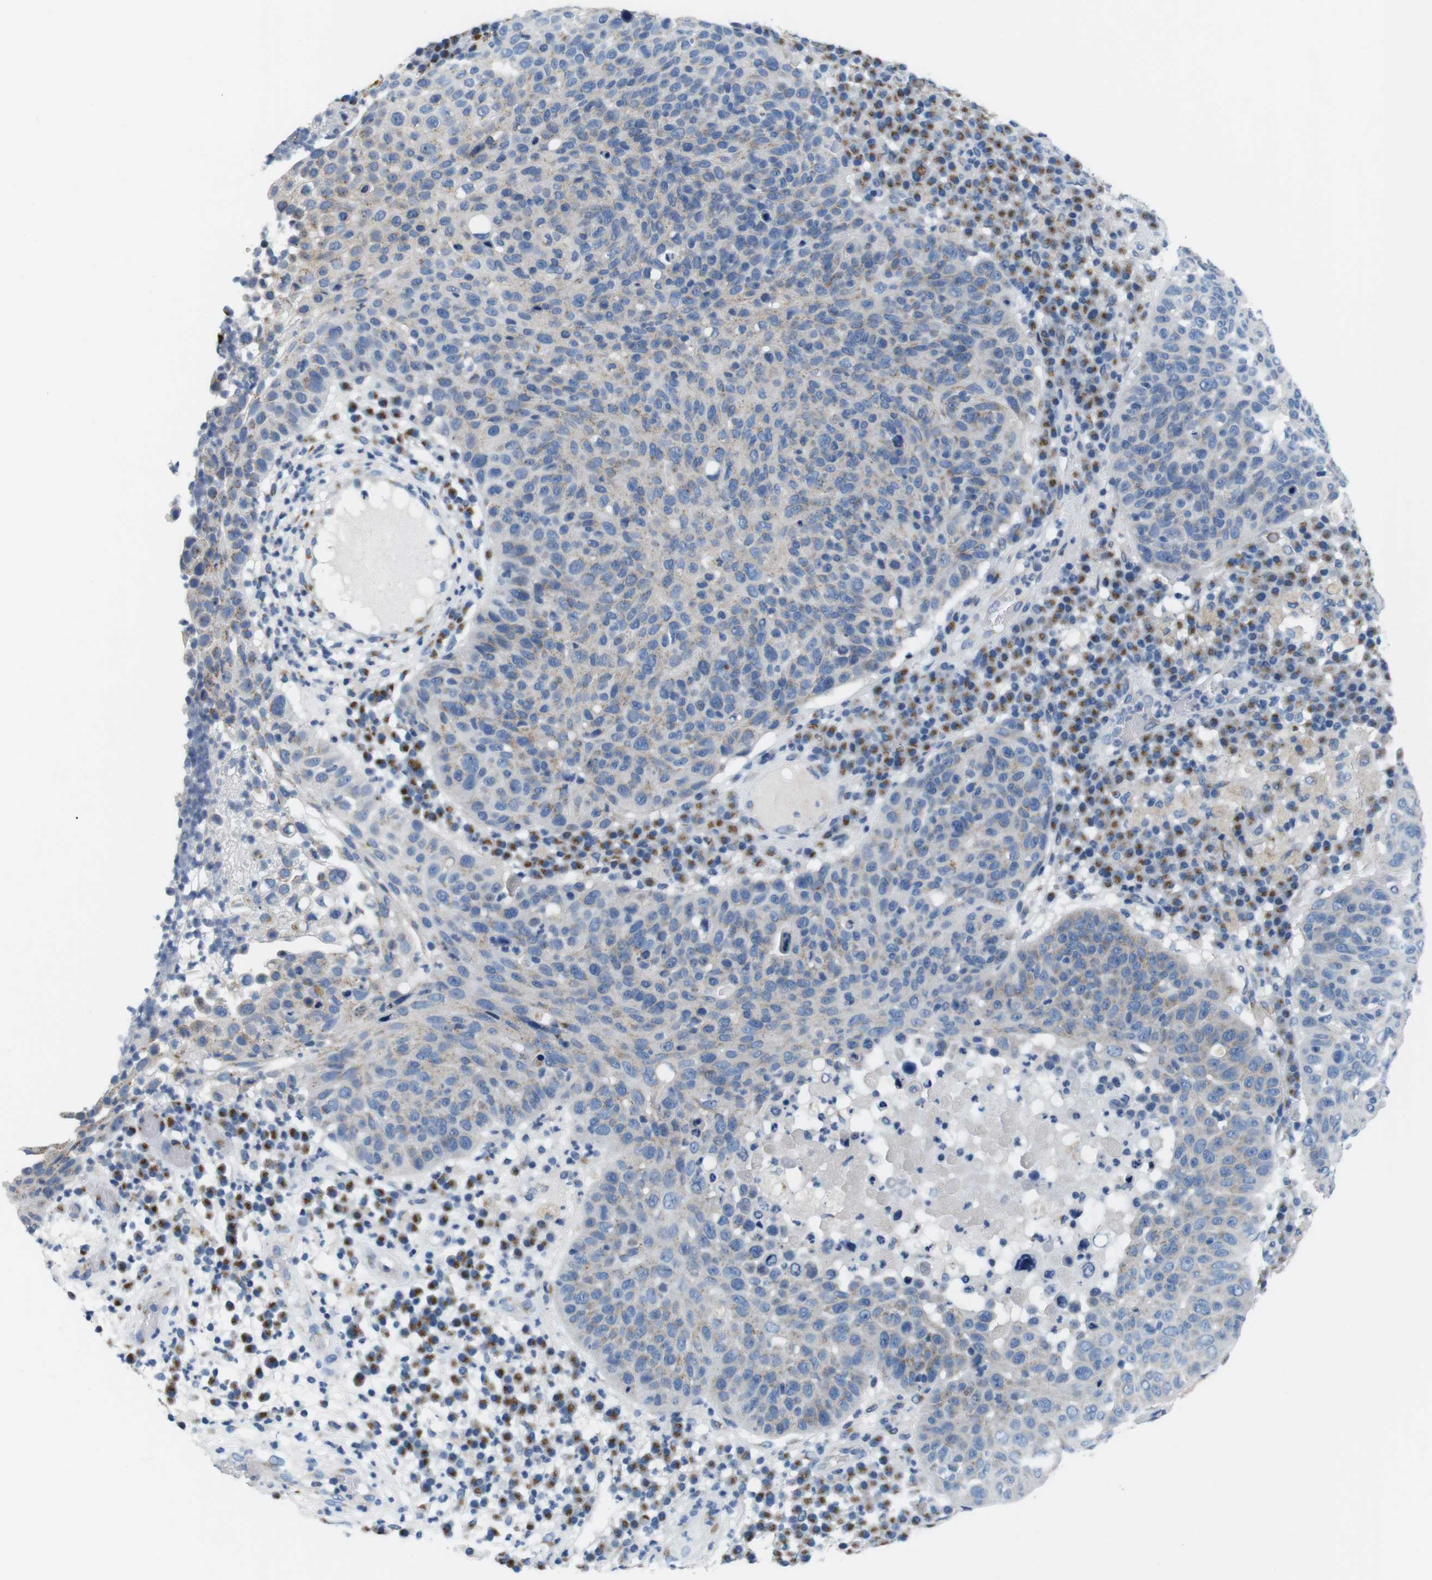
{"staining": {"intensity": "weak", "quantity": "<25%", "location": "cytoplasmic/membranous"}, "tissue": "skin cancer", "cell_type": "Tumor cells", "image_type": "cancer", "snomed": [{"axis": "morphology", "description": "Squamous cell carcinoma in situ, NOS"}, {"axis": "morphology", "description": "Squamous cell carcinoma, NOS"}, {"axis": "topography", "description": "Skin"}], "caption": "High magnification brightfield microscopy of squamous cell carcinoma (skin) stained with DAB (brown) and counterstained with hematoxylin (blue): tumor cells show no significant staining.", "gene": "GOLGA2", "patient": {"sex": "male", "age": 93}}